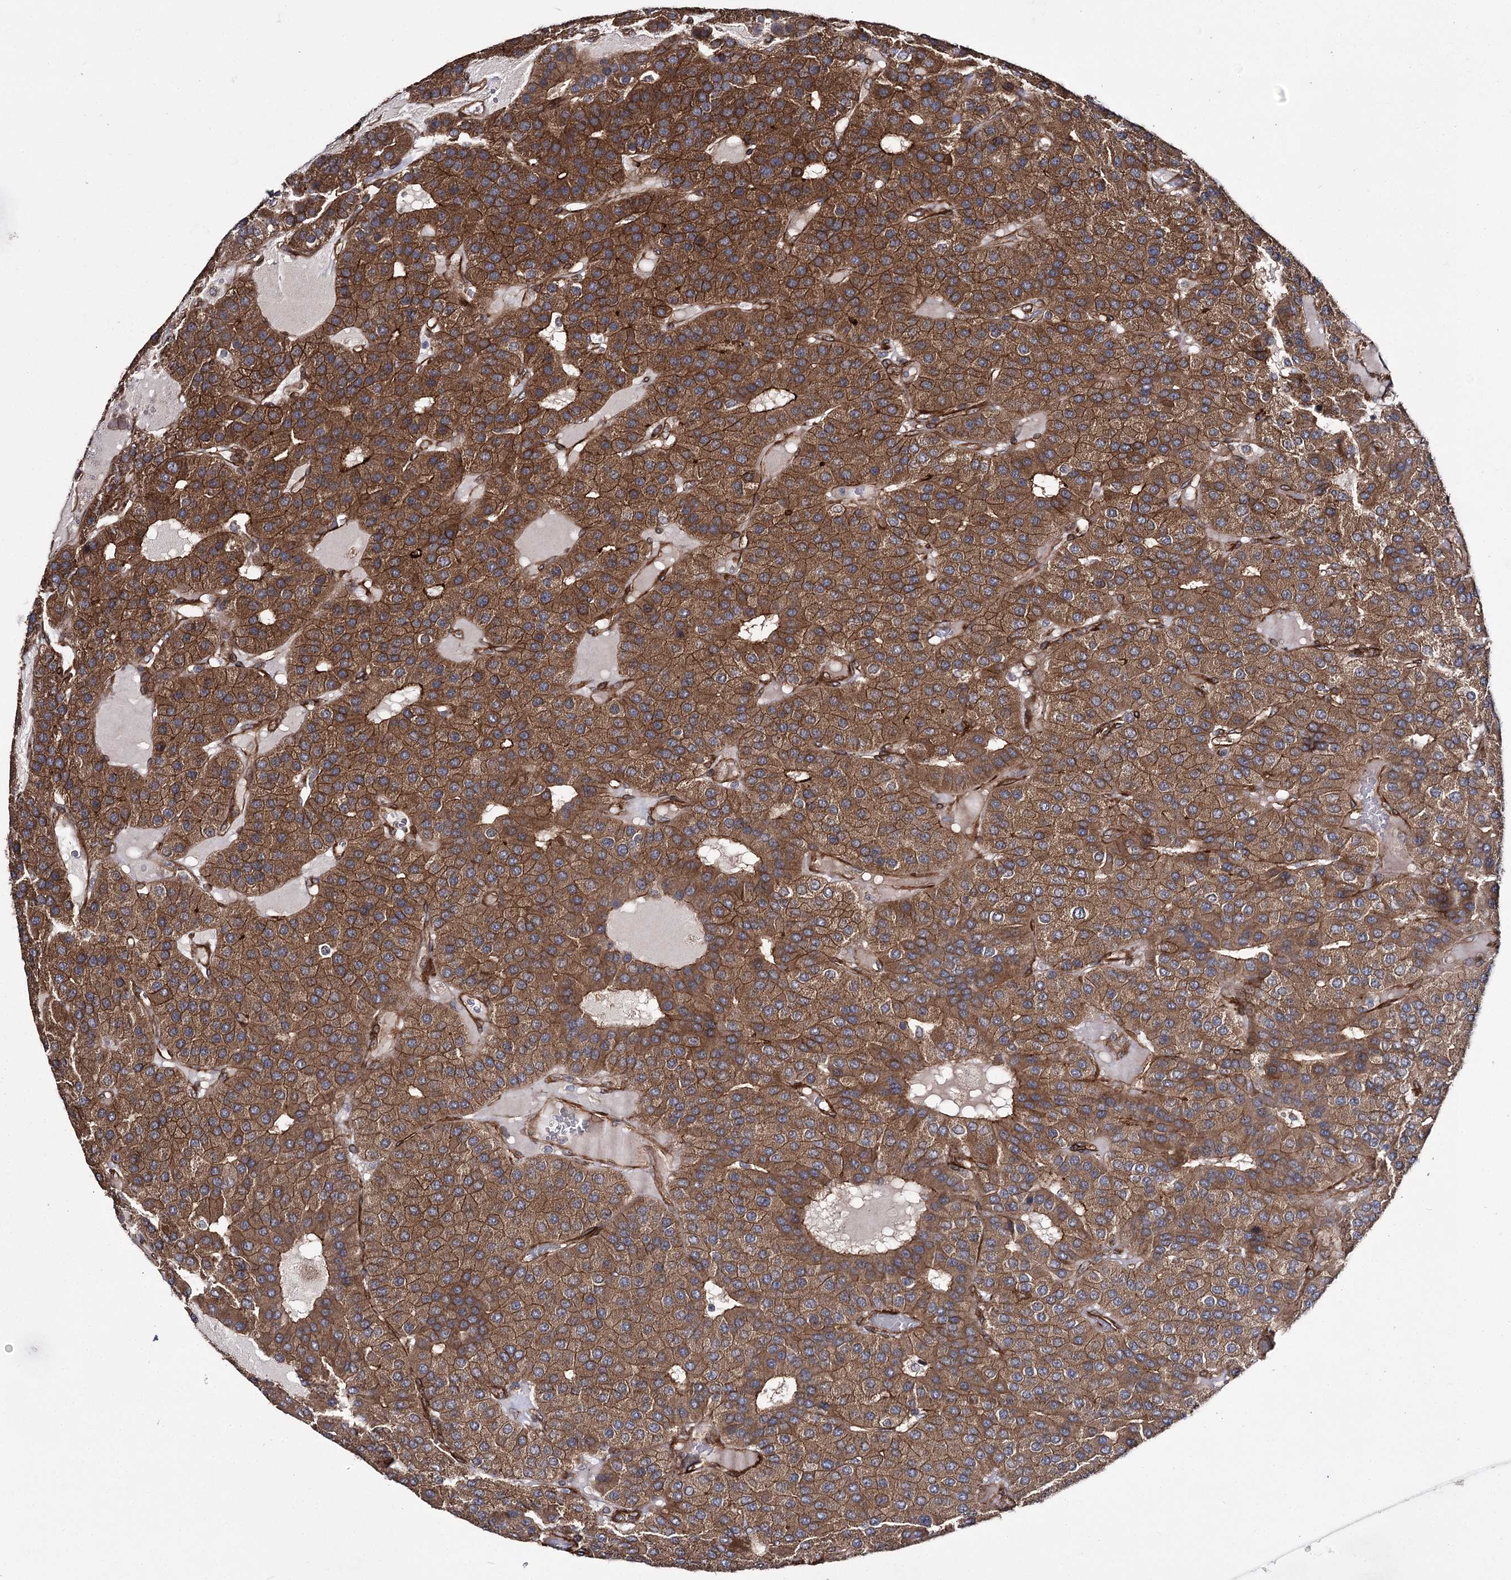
{"staining": {"intensity": "moderate", "quantity": ">75%", "location": "cytoplasmic/membranous"}, "tissue": "parathyroid gland", "cell_type": "Glandular cells", "image_type": "normal", "snomed": [{"axis": "morphology", "description": "Normal tissue, NOS"}, {"axis": "morphology", "description": "Adenoma, NOS"}, {"axis": "topography", "description": "Parathyroid gland"}], "caption": "This is a photomicrograph of immunohistochemistry (IHC) staining of unremarkable parathyroid gland, which shows moderate expression in the cytoplasmic/membranous of glandular cells.", "gene": "MYO1C", "patient": {"sex": "female", "age": 86}}